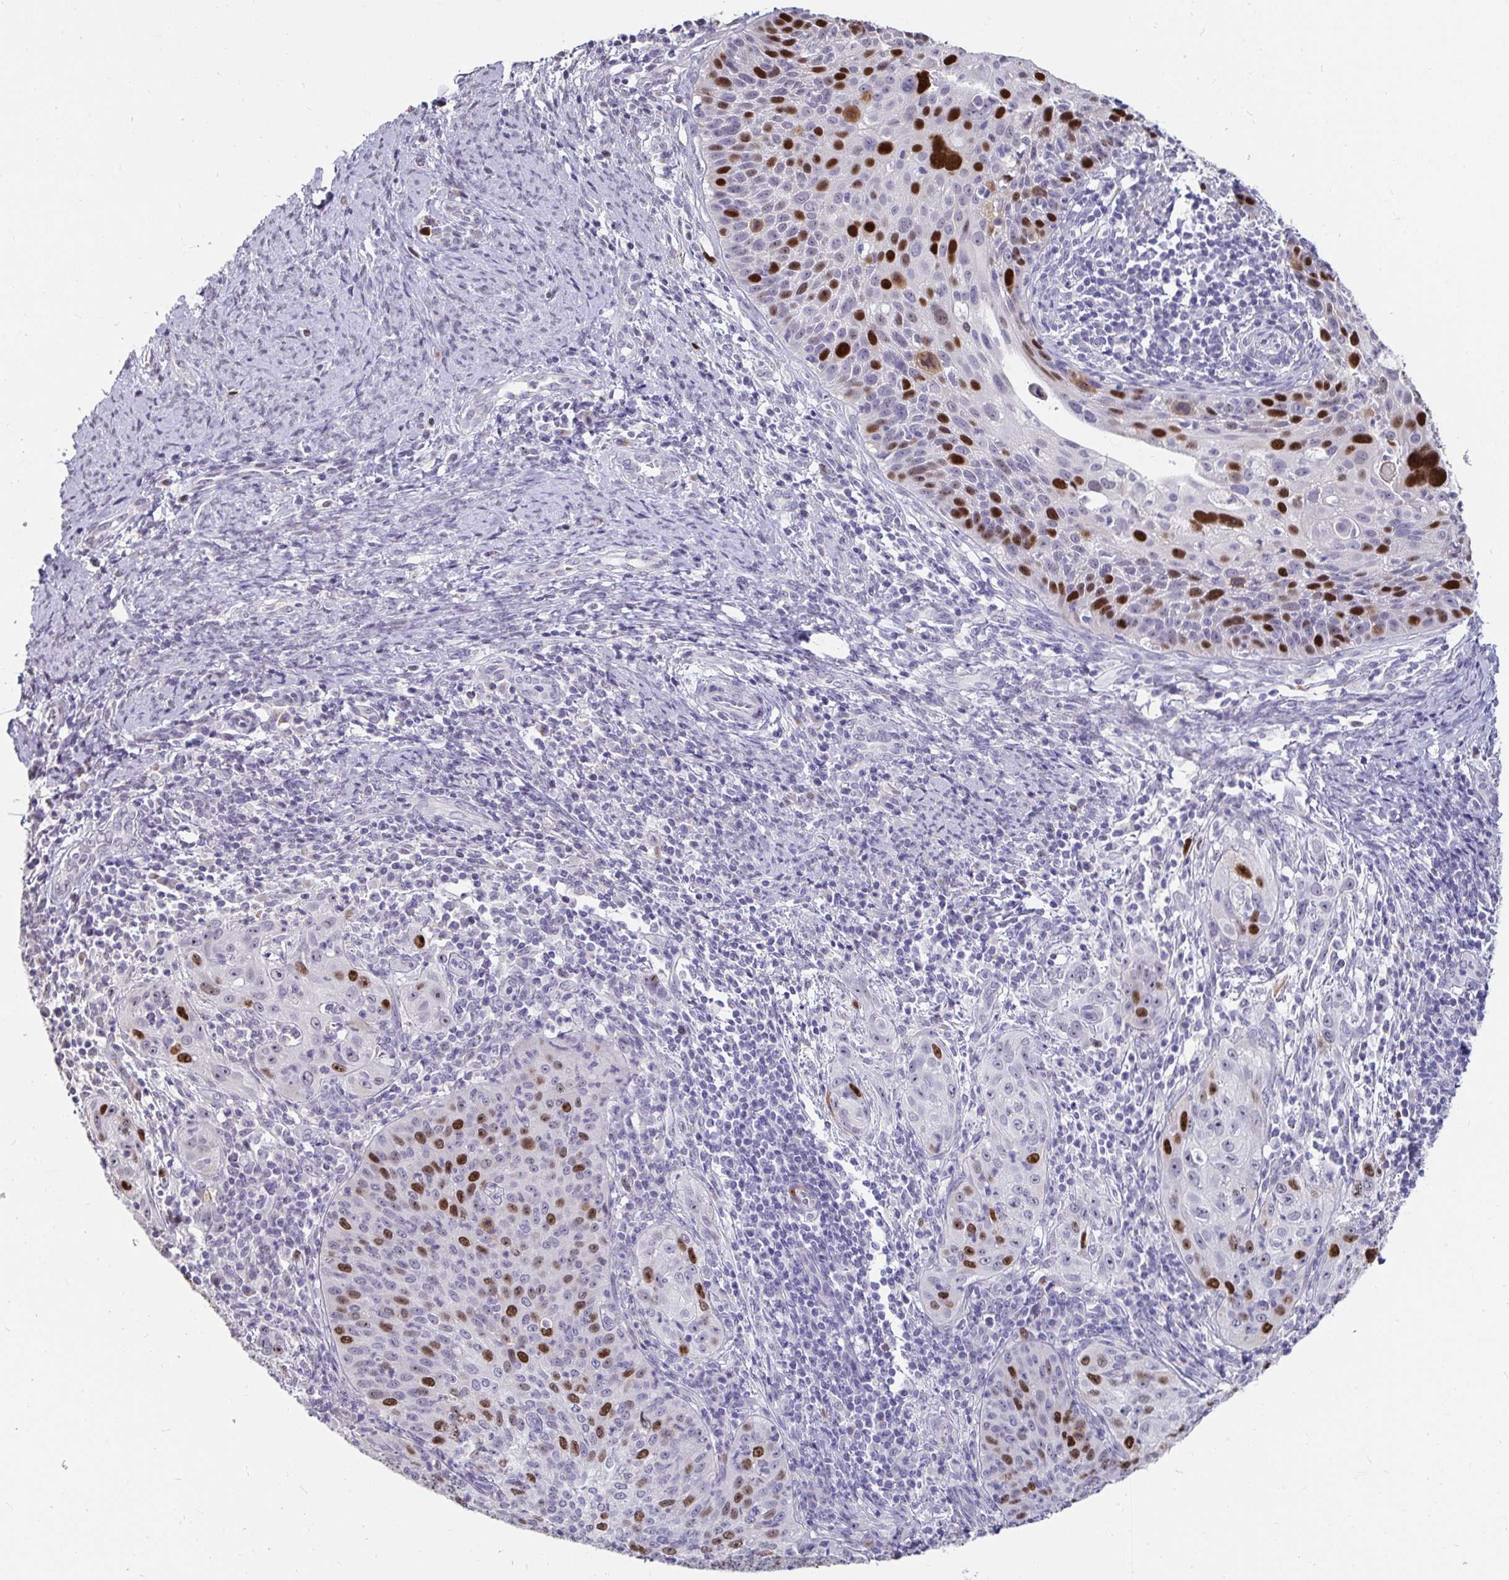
{"staining": {"intensity": "strong", "quantity": "25%-75%", "location": "nuclear"}, "tissue": "cervical cancer", "cell_type": "Tumor cells", "image_type": "cancer", "snomed": [{"axis": "morphology", "description": "Squamous cell carcinoma, NOS"}, {"axis": "topography", "description": "Cervix"}], "caption": "Immunohistochemistry (IHC) micrograph of neoplastic tissue: squamous cell carcinoma (cervical) stained using immunohistochemistry shows high levels of strong protein expression localized specifically in the nuclear of tumor cells, appearing as a nuclear brown color.", "gene": "ANLN", "patient": {"sex": "female", "age": 30}}